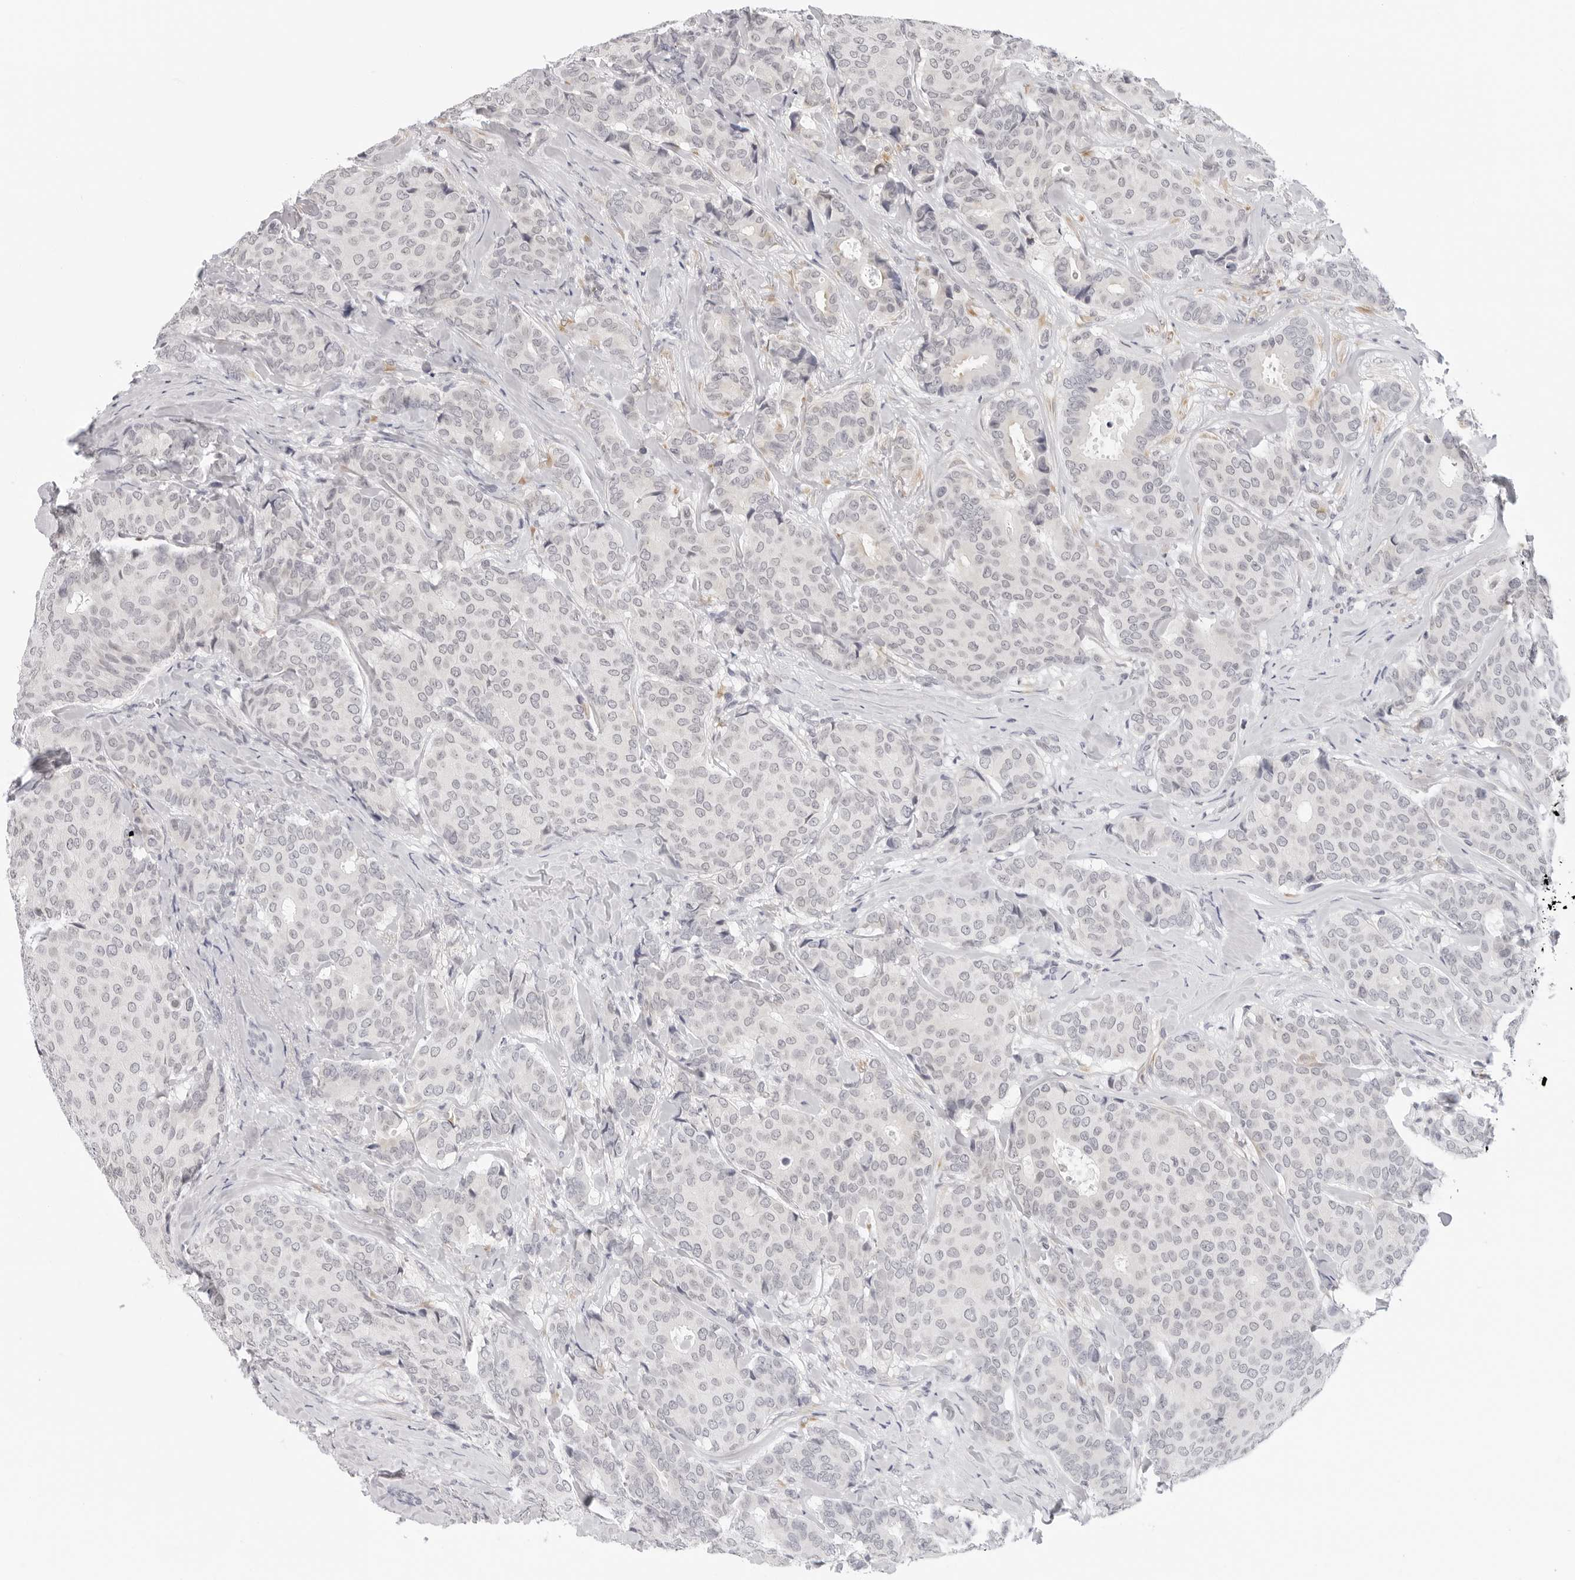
{"staining": {"intensity": "negative", "quantity": "none", "location": "none"}, "tissue": "breast cancer", "cell_type": "Tumor cells", "image_type": "cancer", "snomed": [{"axis": "morphology", "description": "Duct carcinoma"}, {"axis": "topography", "description": "Breast"}], "caption": "There is no significant expression in tumor cells of breast cancer. (Brightfield microscopy of DAB (3,3'-diaminobenzidine) immunohistochemistry (IHC) at high magnification).", "gene": "EDN2", "patient": {"sex": "female", "age": 75}}